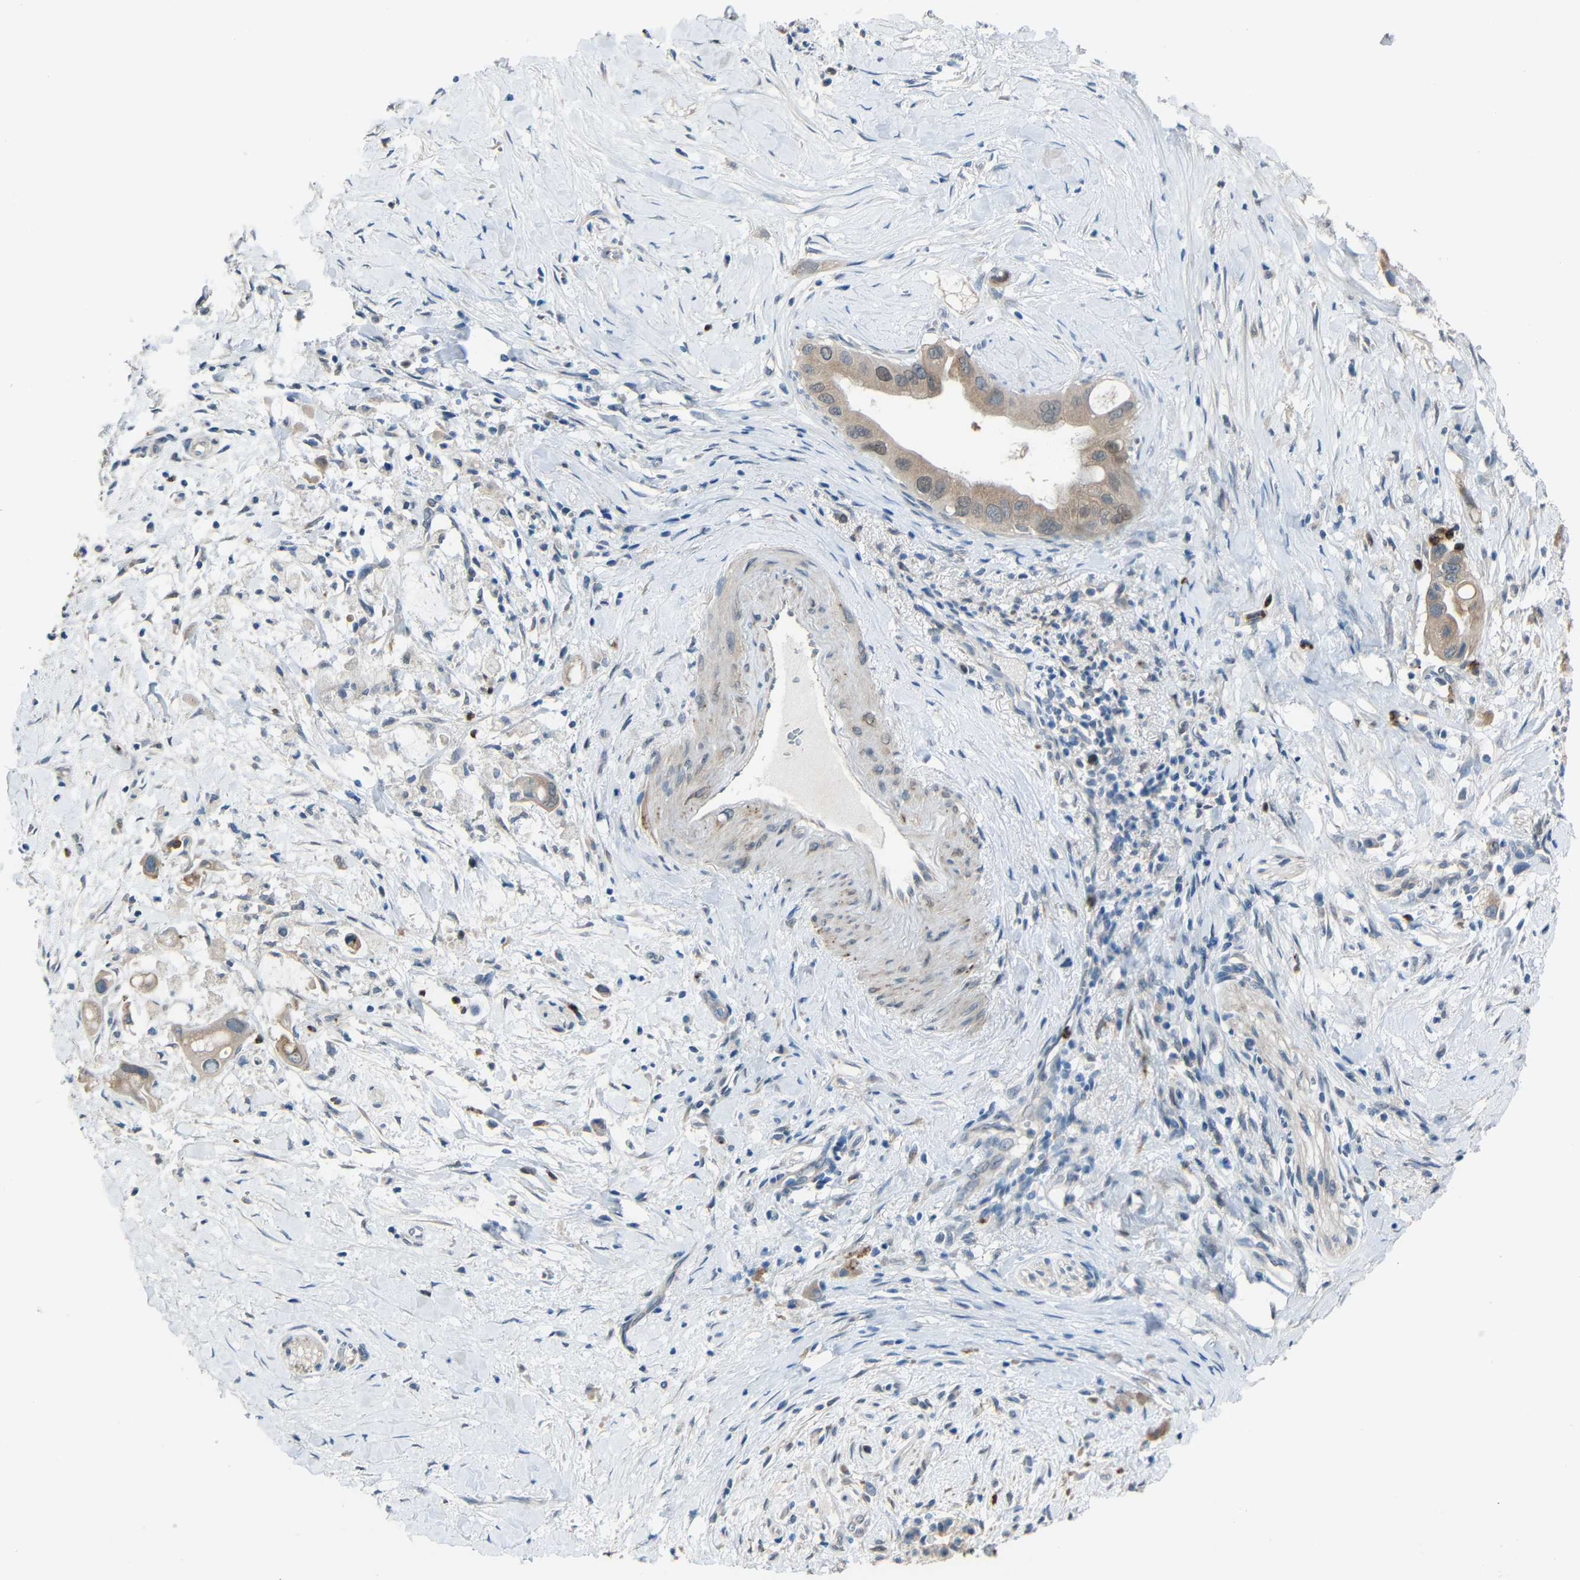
{"staining": {"intensity": "moderate", "quantity": ">75%", "location": "cytoplasmic/membranous"}, "tissue": "pancreatic cancer", "cell_type": "Tumor cells", "image_type": "cancer", "snomed": [{"axis": "morphology", "description": "Adenocarcinoma, NOS"}, {"axis": "topography", "description": "Pancreas"}], "caption": "Moderate cytoplasmic/membranous staining is appreciated in about >75% of tumor cells in adenocarcinoma (pancreatic).", "gene": "STBD1", "patient": {"sex": "male", "age": 55}}